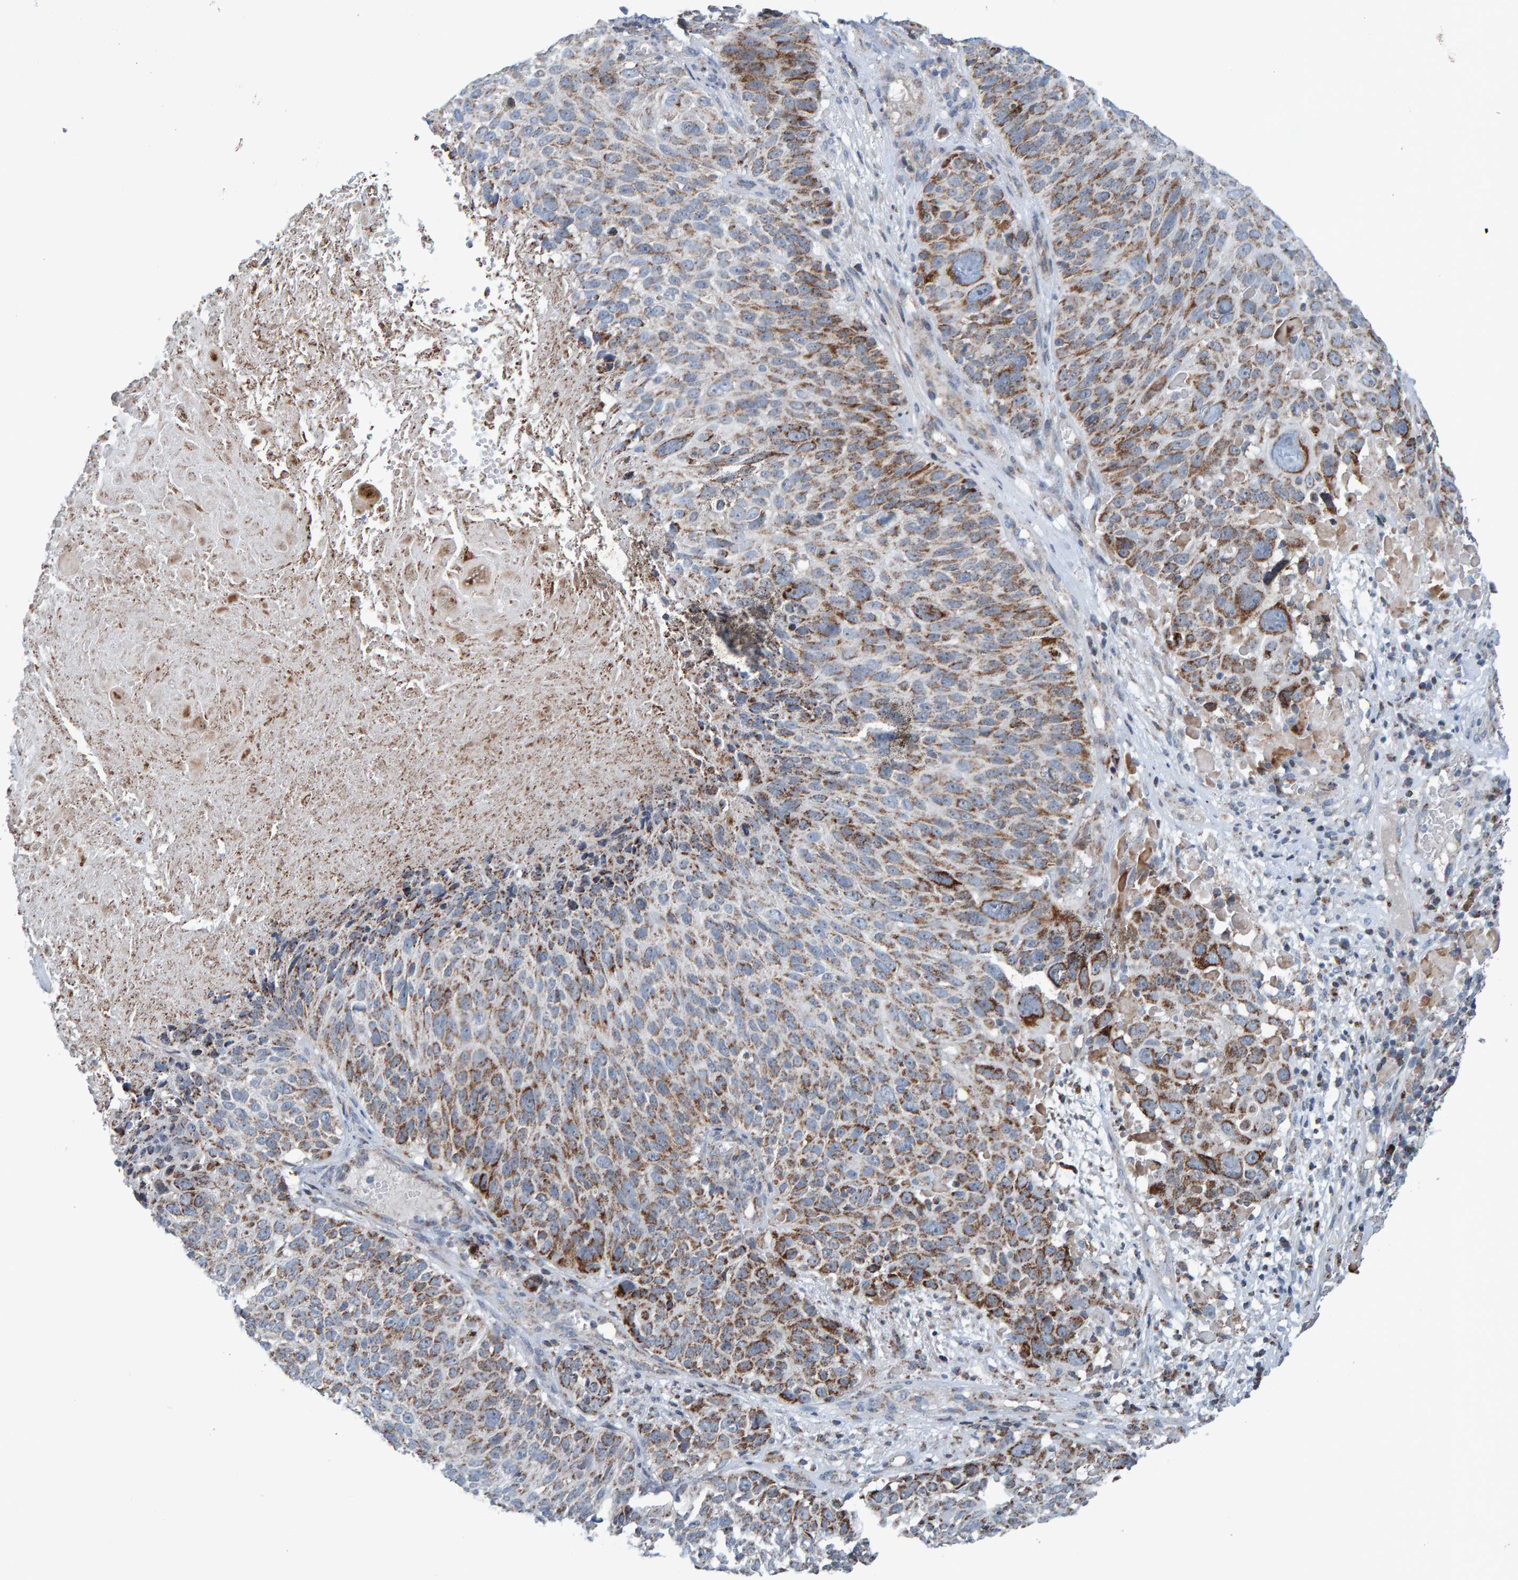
{"staining": {"intensity": "moderate", "quantity": ">75%", "location": "cytoplasmic/membranous"}, "tissue": "cervical cancer", "cell_type": "Tumor cells", "image_type": "cancer", "snomed": [{"axis": "morphology", "description": "Squamous cell carcinoma, NOS"}, {"axis": "topography", "description": "Cervix"}], "caption": "A high-resolution image shows immunohistochemistry (IHC) staining of cervical cancer, which reveals moderate cytoplasmic/membranous staining in about >75% of tumor cells.", "gene": "ZNF48", "patient": {"sex": "female", "age": 74}}